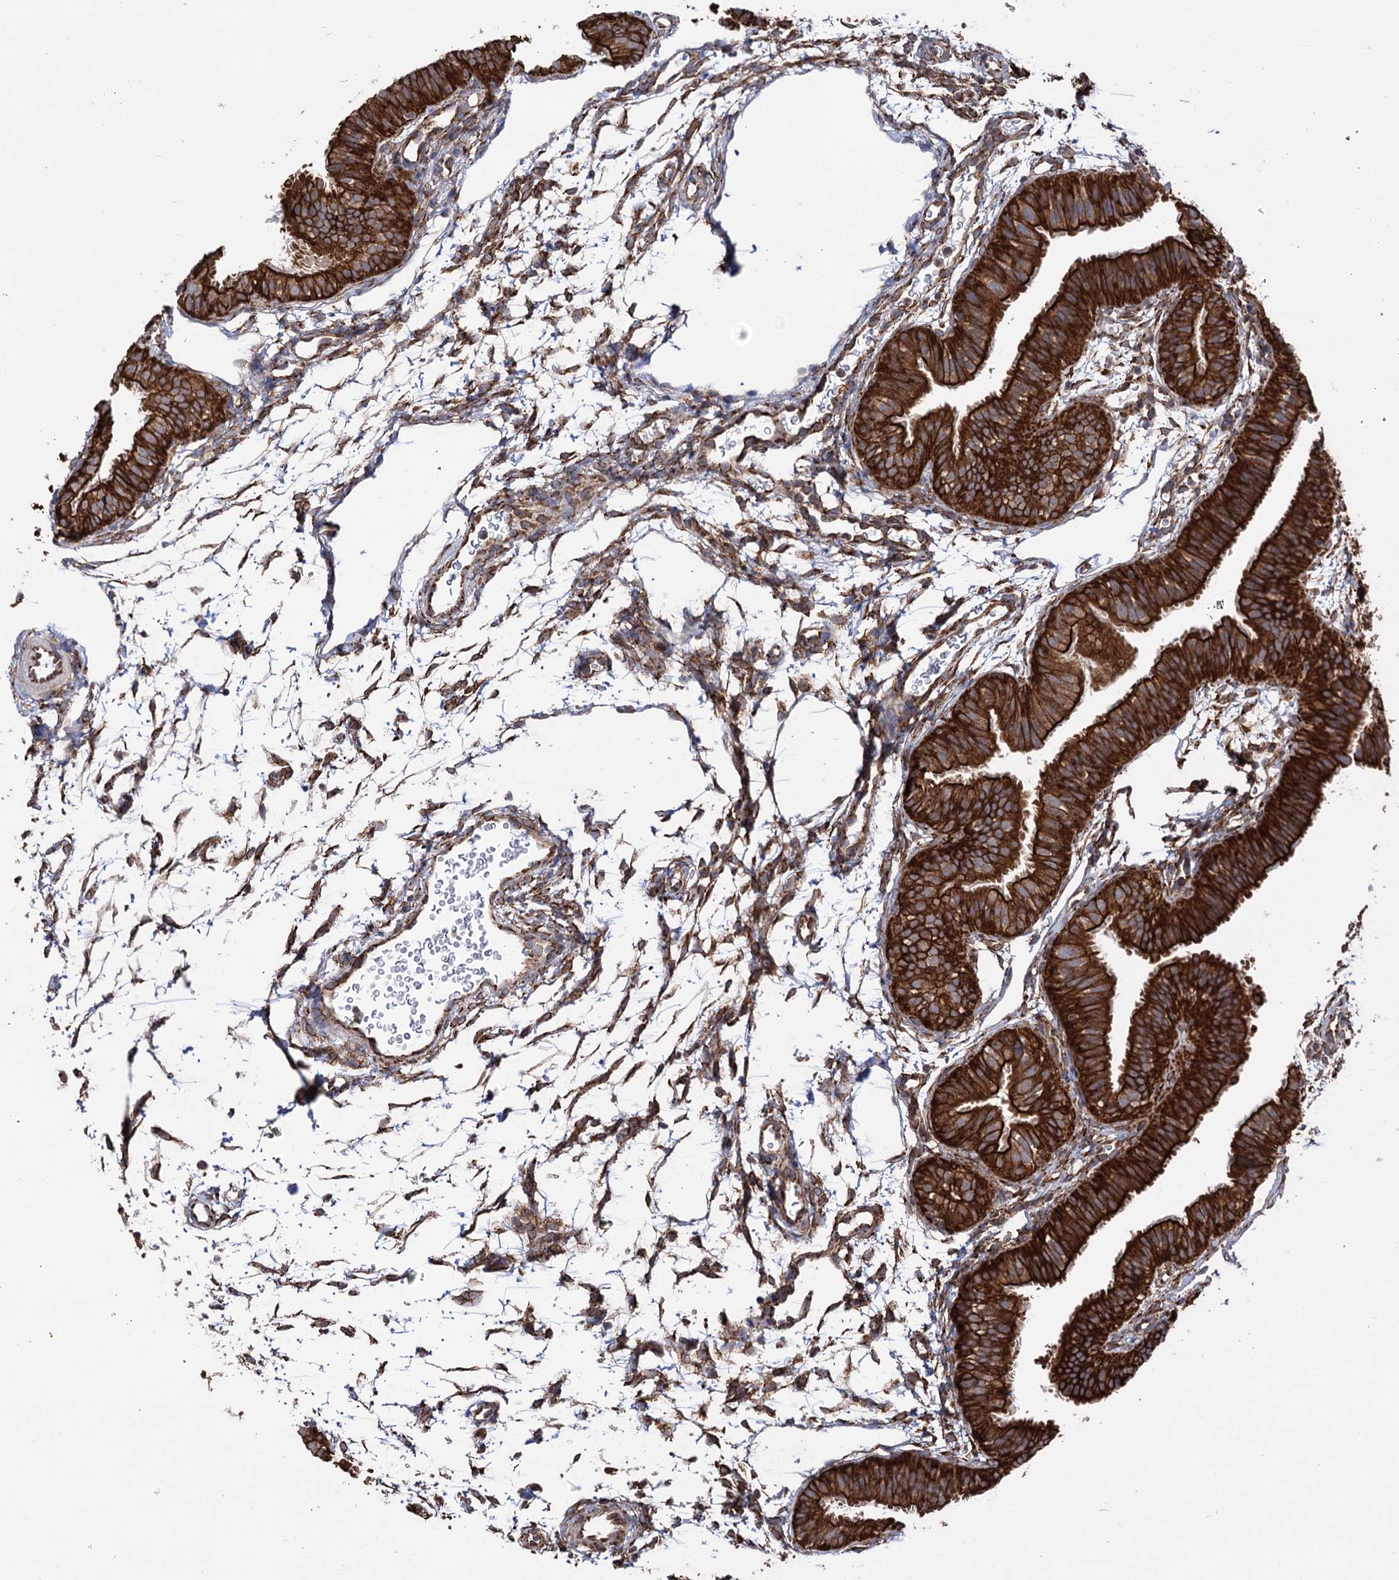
{"staining": {"intensity": "strong", "quantity": ">75%", "location": "cytoplasmic/membranous"}, "tissue": "fallopian tube", "cell_type": "Glandular cells", "image_type": "normal", "snomed": [{"axis": "morphology", "description": "Normal tissue, NOS"}, {"axis": "topography", "description": "Fallopian tube"}], "caption": "This image displays IHC staining of normal human fallopian tube, with high strong cytoplasmic/membranous staining in about >75% of glandular cells.", "gene": "CDAN1", "patient": {"sex": "female", "age": 35}}